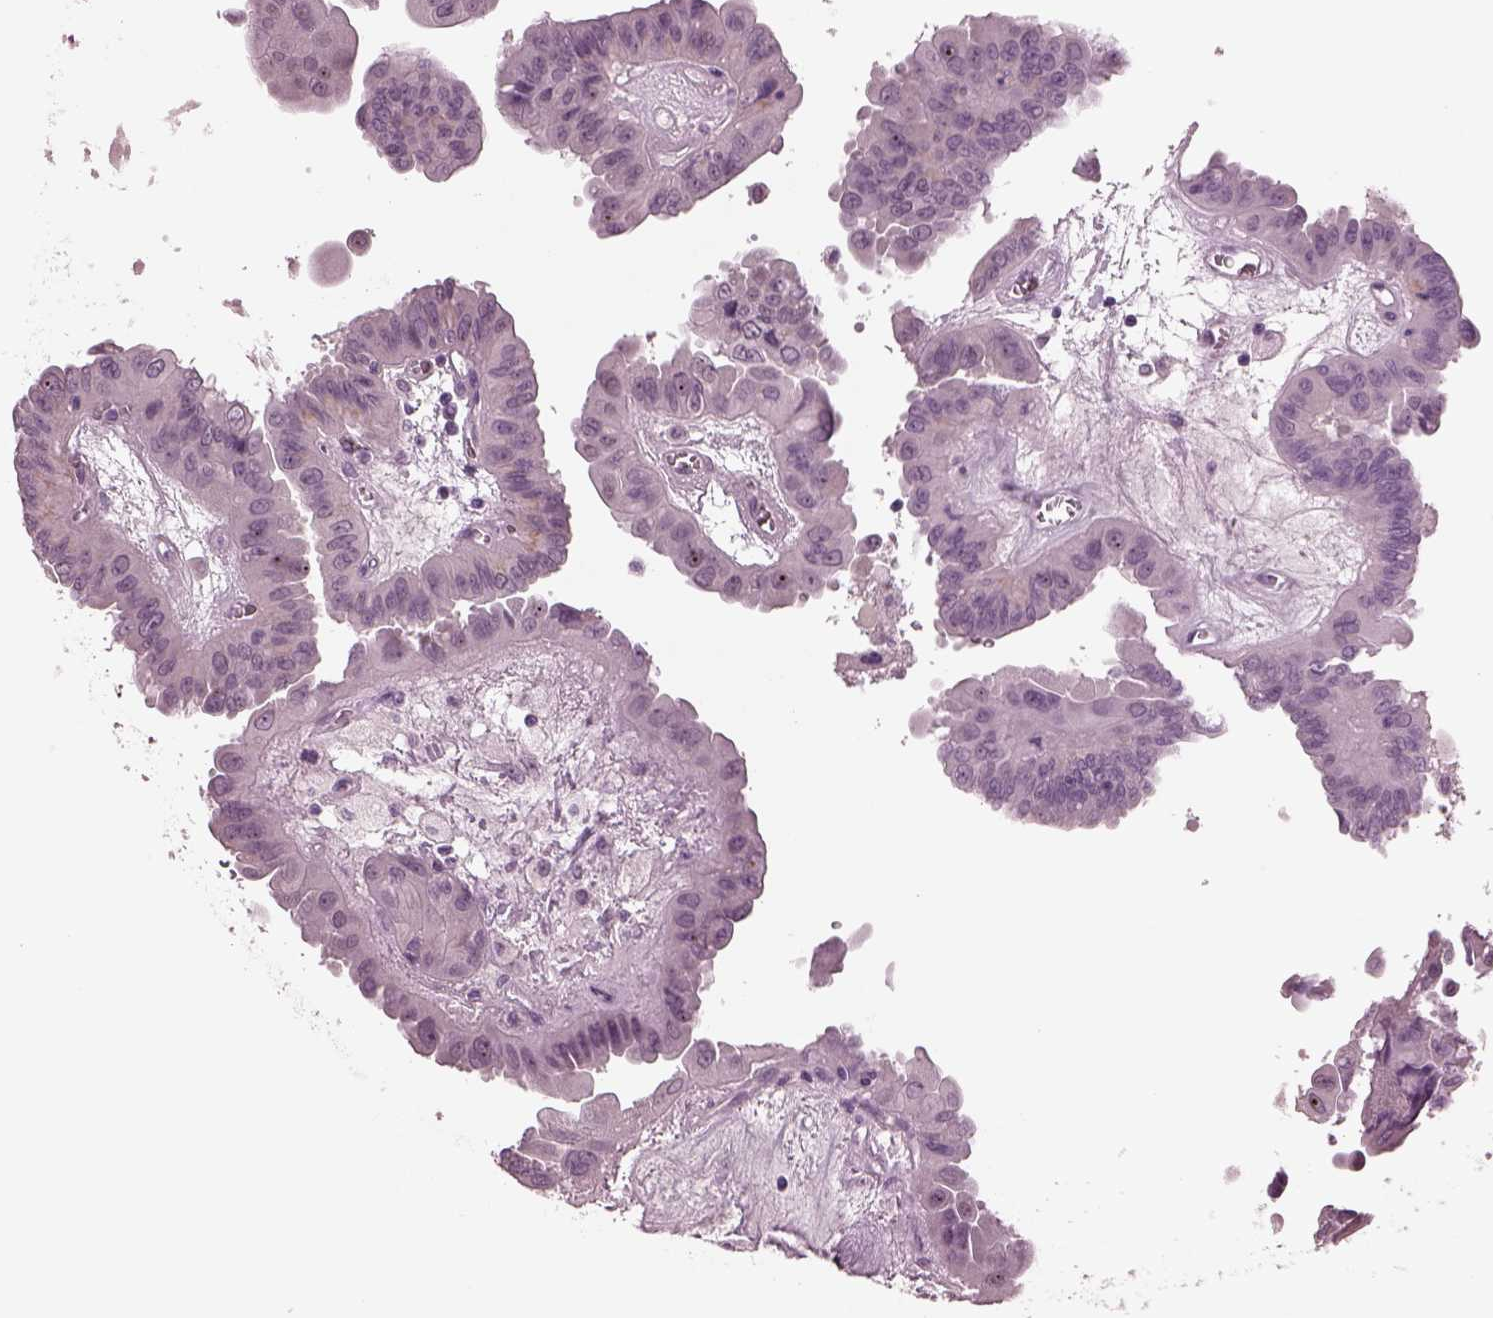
{"staining": {"intensity": "negative", "quantity": "none", "location": "none"}, "tissue": "thyroid cancer", "cell_type": "Tumor cells", "image_type": "cancer", "snomed": [{"axis": "morphology", "description": "Papillary adenocarcinoma, NOS"}, {"axis": "topography", "description": "Thyroid gland"}], "caption": "Histopathology image shows no protein staining in tumor cells of thyroid cancer tissue.", "gene": "MIB2", "patient": {"sex": "female", "age": 37}}